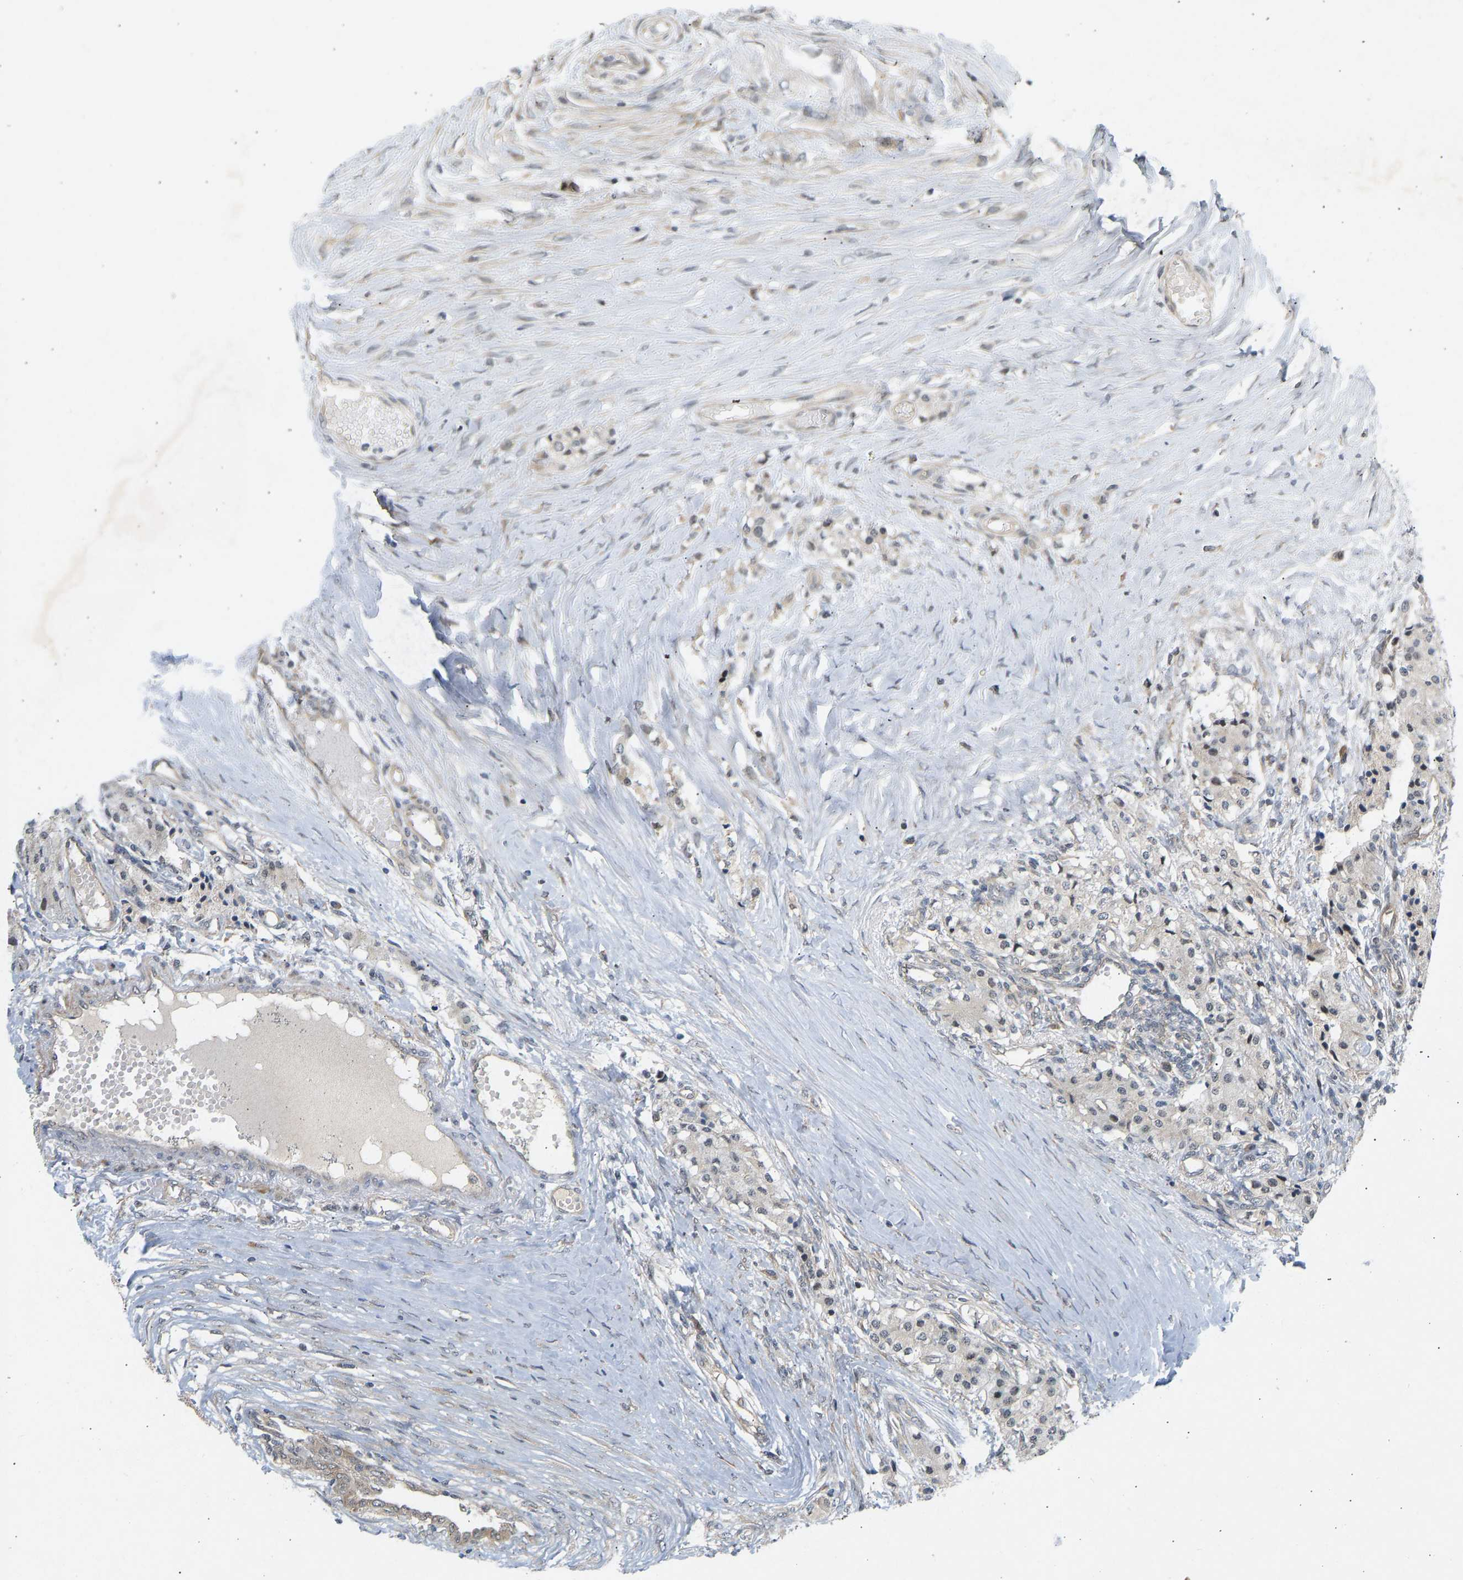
{"staining": {"intensity": "negative", "quantity": "none", "location": "none"}, "tissue": "carcinoid", "cell_type": "Tumor cells", "image_type": "cancer", "snomed": [{"axis": "morphology", "description": "Carcinoid, malignant, NOS"}, {"axis": "topography", "description": "Colon"}], "caption": "A high-resolution micrograph shows immunohistochemistry staining of carcinoid (malignant), which displays no significant staining in tumor cells. (DAB (3,3'-diaminobenzidine) IHC, high magnification).", "gene": "BAG1", "patient": {"sex": "female", "age": 52}}